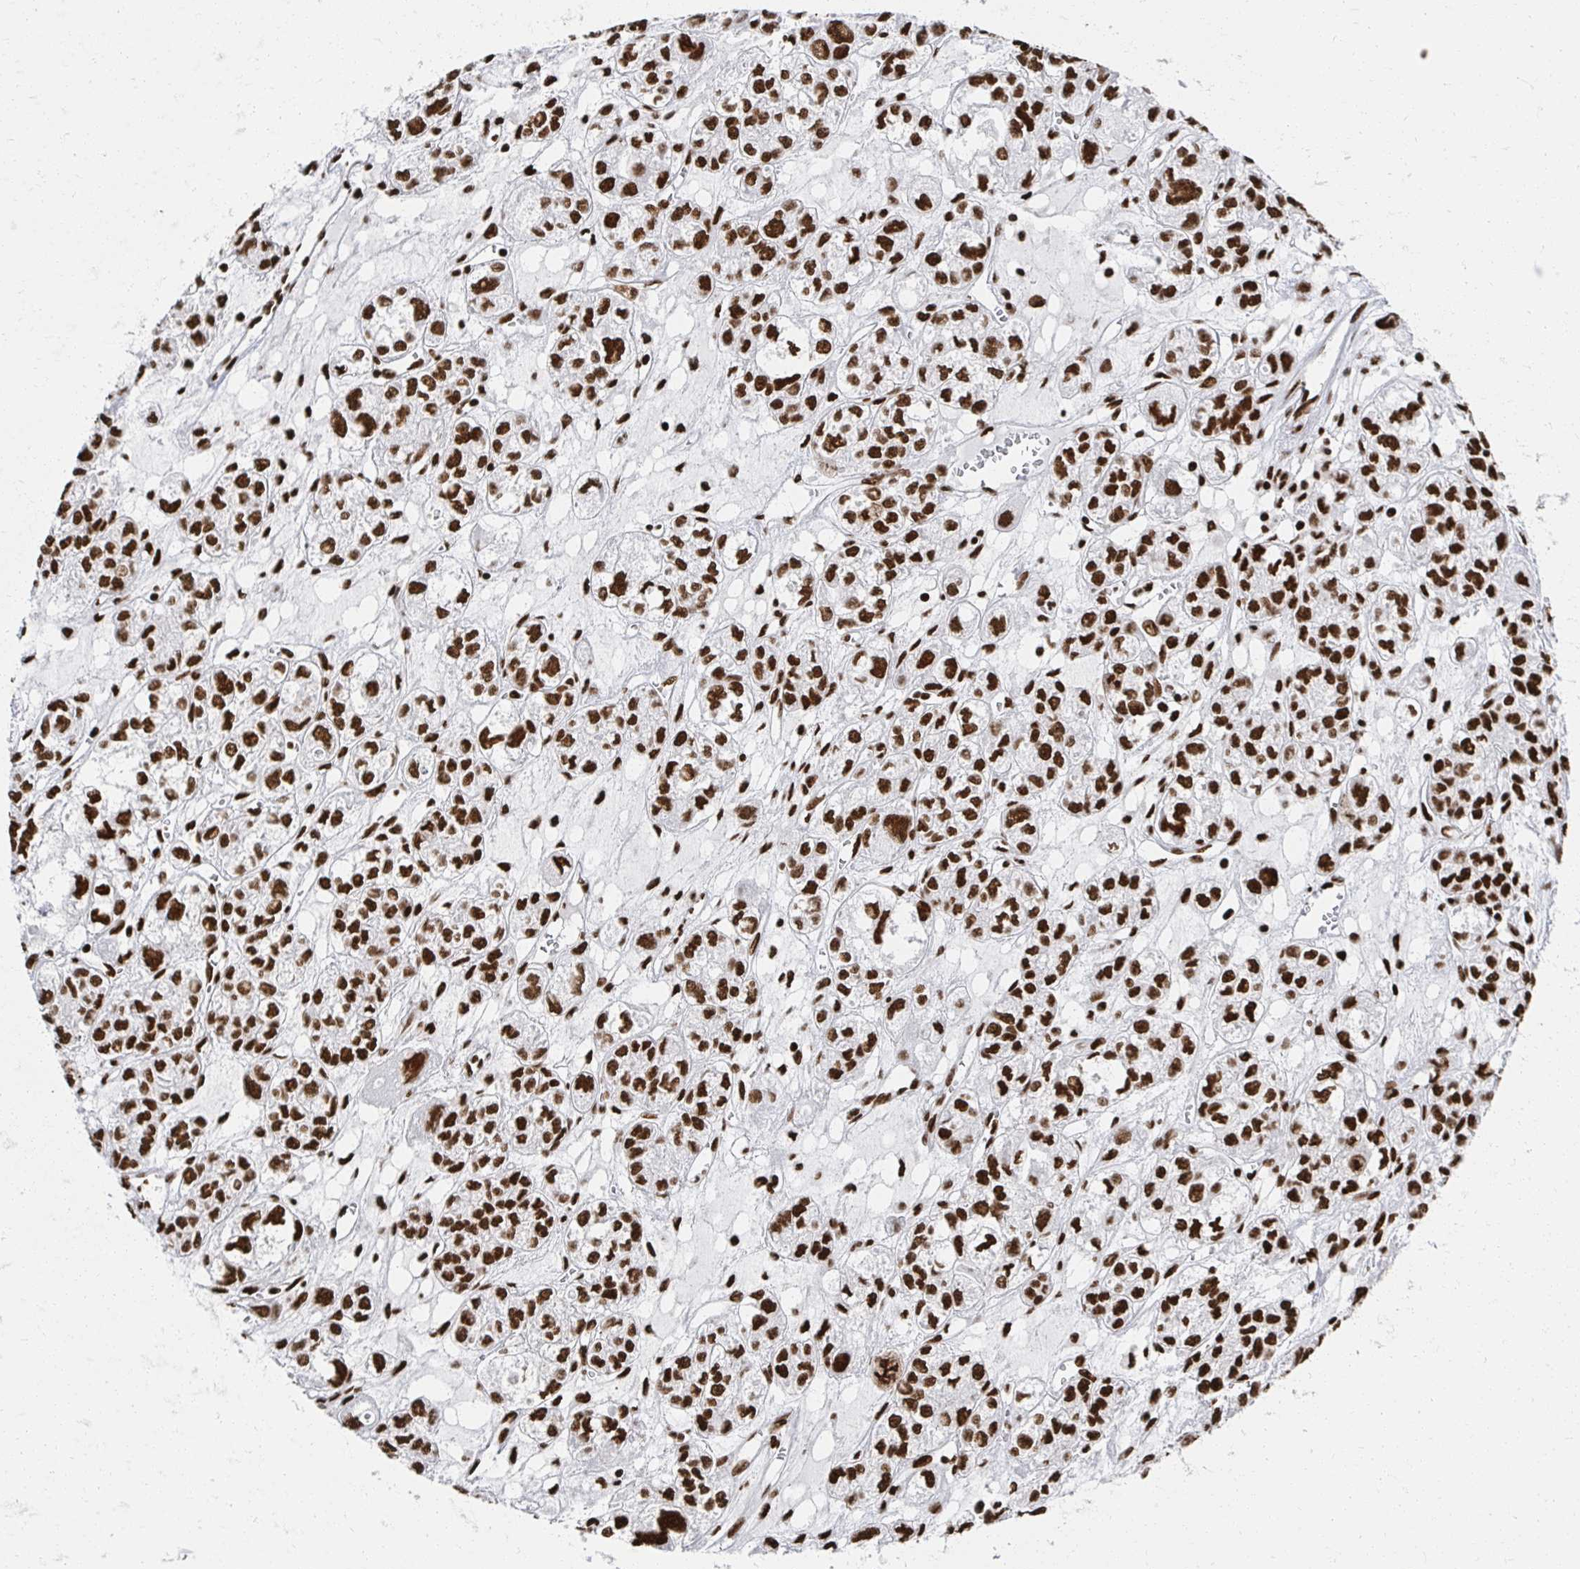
{"staining": {"intensity": "strong", "quantity": ">75%", "location": "nuclear"}, "tissue": "ovarian cancer", "cell_type": "Tumor cells", "image_type": "cancer", "snomed": [{"axis": "morphology", "description": "Carcinoma, endometroid"}, {"axis": "topography", "description": "Ovary"}], "caption": "High-magnification brightfield microscopy of endometroid carcinoma (ovarian) stained with DAB (brown) and counterstained with hematoxylin (blue). tumor cells exhibit strong nuclear expression is appreciated in about>75% of cells.", "gene": "RBBP7", "patient": {"sex": "female", "age": 64}}